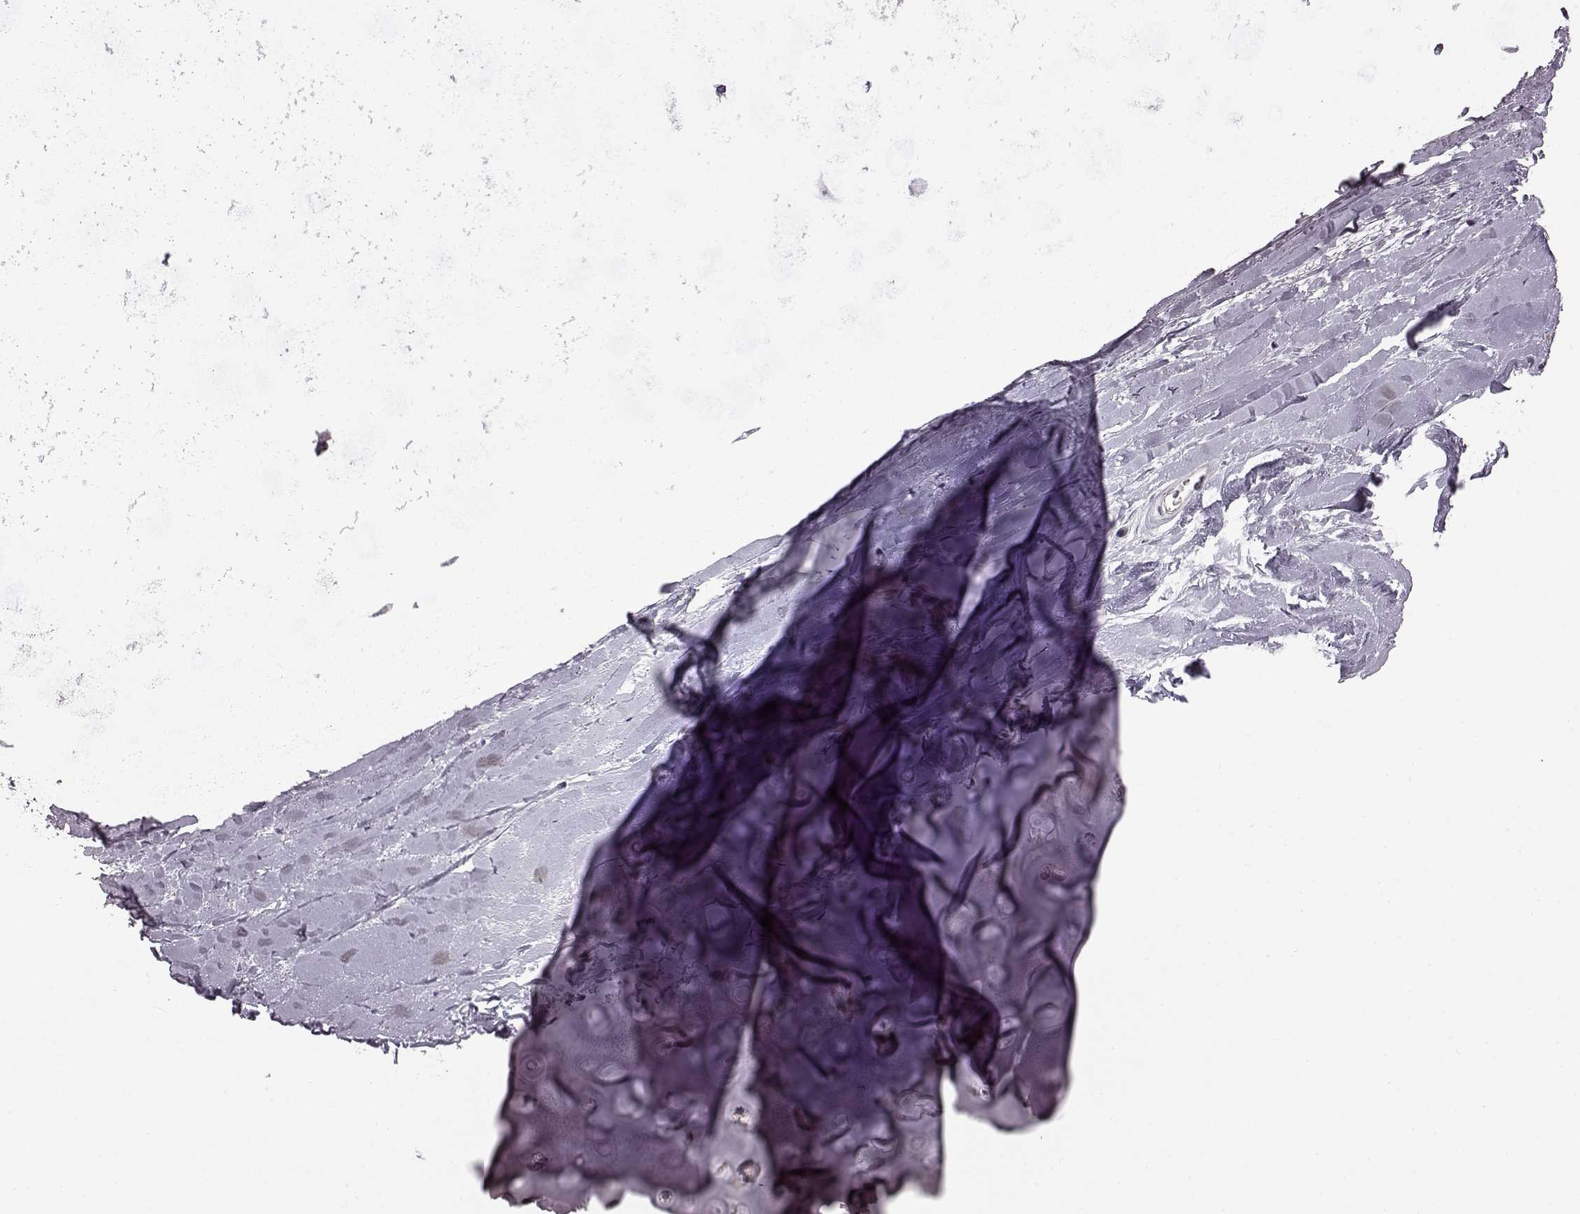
{"staining": {"intensity": "negative", "quantity": "none", "location": "none"}, "tissue": "soft tissue", "cell_type": "Chondrocytes", "image_type": "normal", "snomed": [{"axis": "morphology", "description": "Normal tissue, NOS"}, {"axis": "topography", "description": "Lymph node"}, {"axis": "topography", "description": "Bronchus"}], "caption": "Immunohistochemistry (IHC) of unremarkable human soft tissue exhibits no positivity in chondrocytes.", "gene": "SYNPO2", "patient": {"sex": "female", "age": 70}}